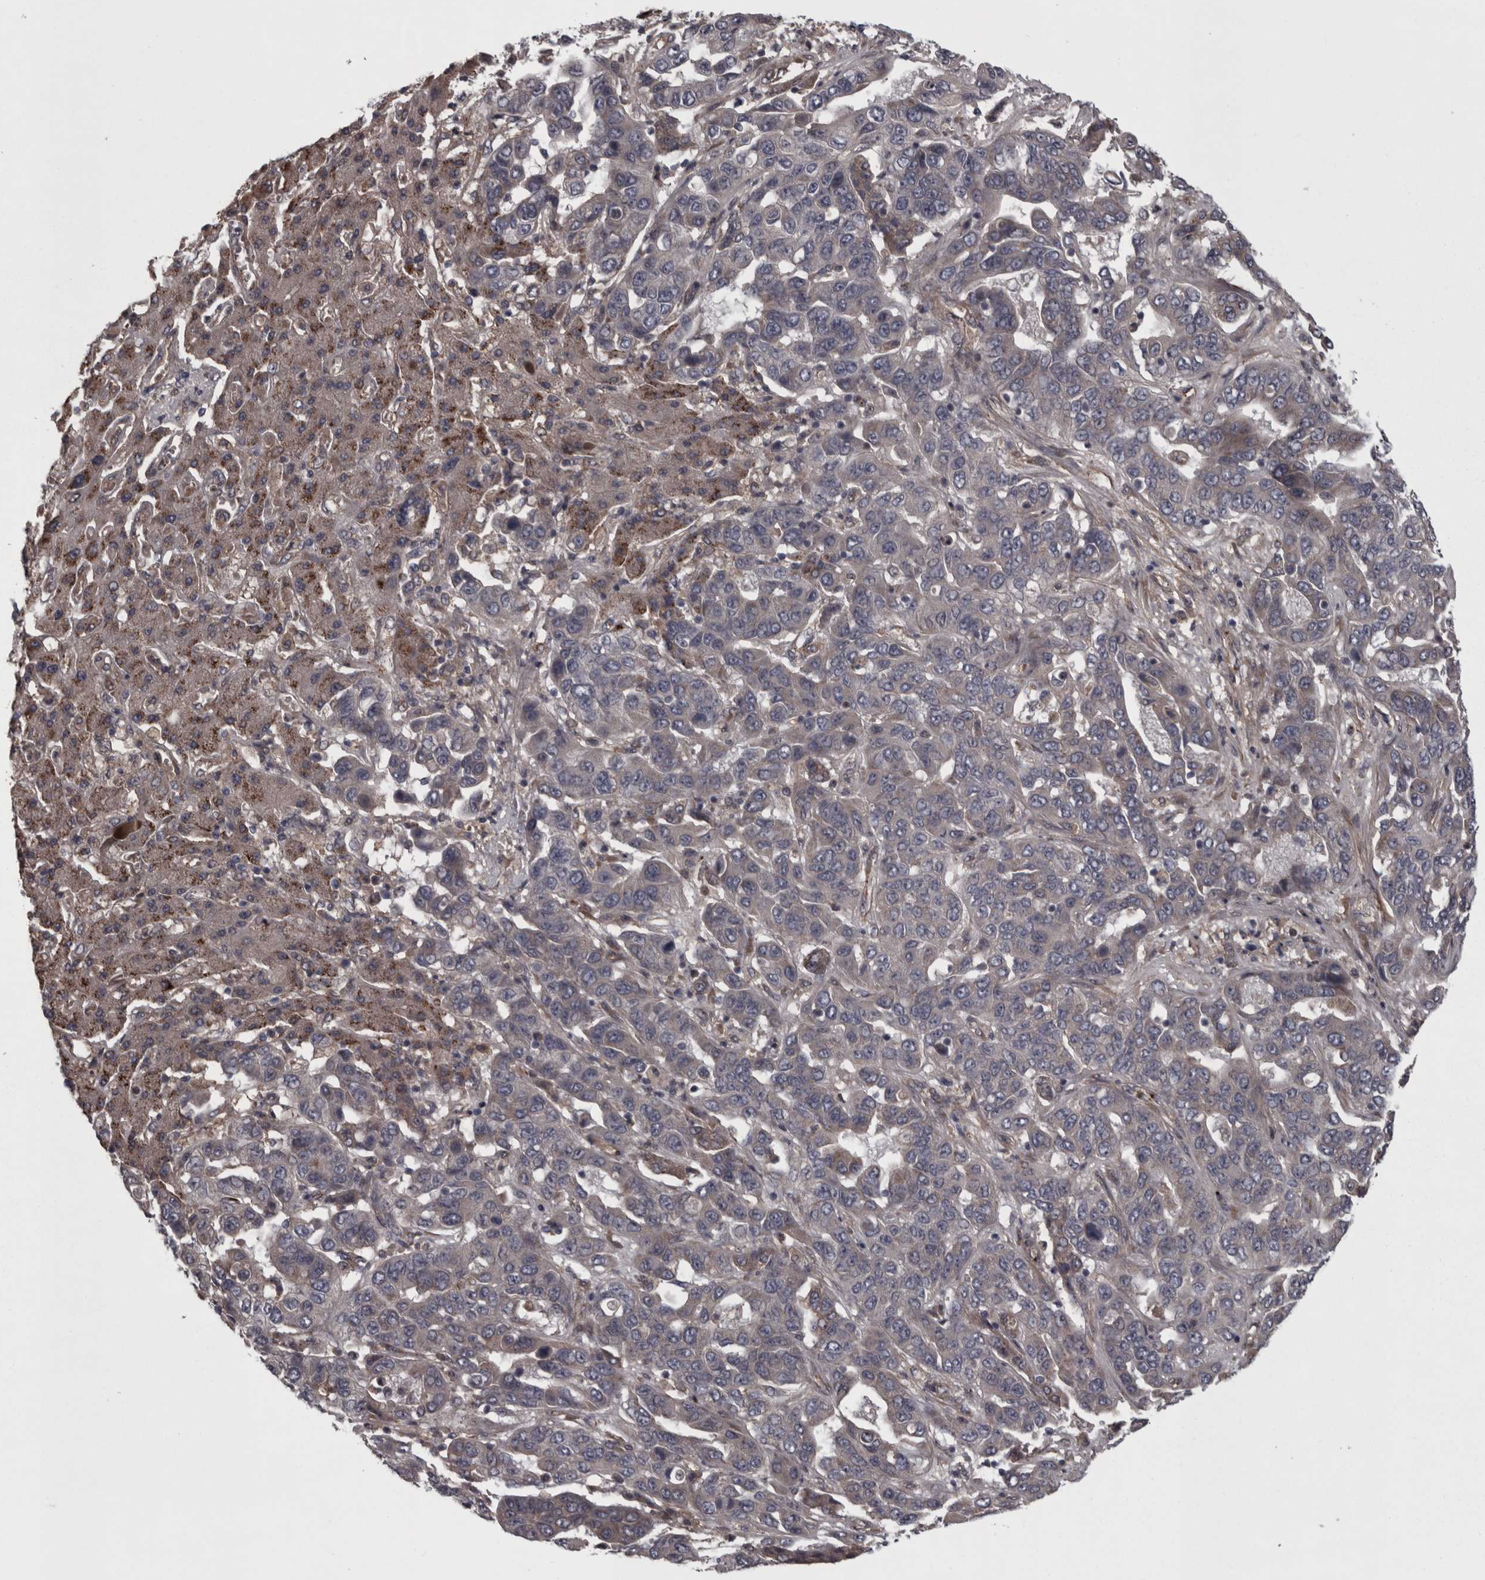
{"staining": {"intensity": "negative", "quantity": "none", "location": "none"}, "tissue": "liver cancer", "cell_type": "Tumor cells", "image_type": "cancer", "snomed": [{"axis": "morphology", "description": "Cholangiocarcinoma"}, {"axis": "topography", "description": "Liver"}], "caption": "Tumor cells are negative for protein expression in human liver cancer. Brightfield microscopy of immunohistochemistry (IHC) stained with DAB (3,3'-diaminobenzidine) (brown) and hematoxylin (blue), captured at high magnification.", "gene": "RSU1", "patient": {"sex": "female", "age": 52}}